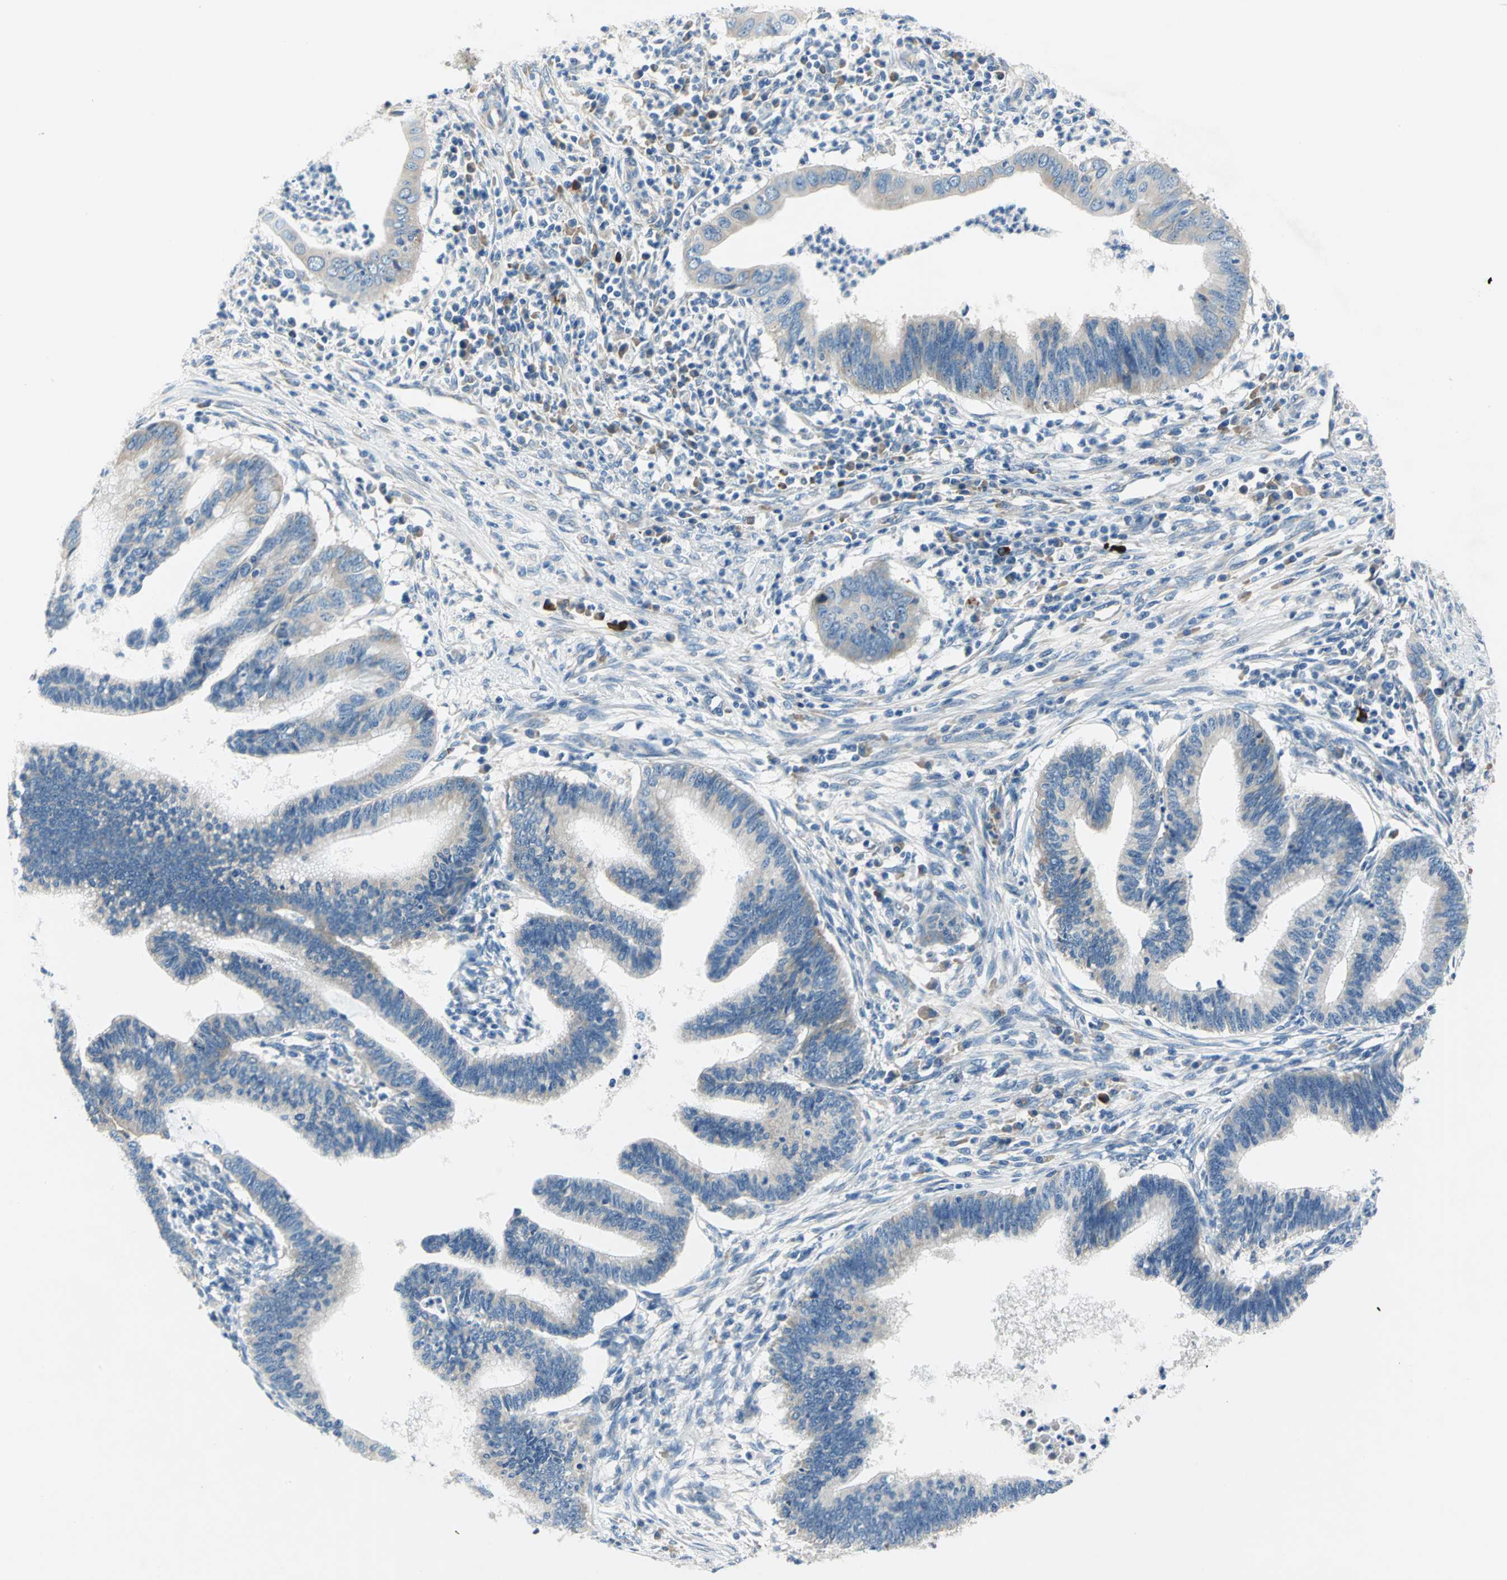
{"staining": {"intensity": "moderate", "quantity": "<25%", "location": "cytoplasmic/membranous"}, "tissue": "cervical cancer", "cell_type": "Tumor cells", "image_type": "cancer", "snomed": [{"axis": "morphology", "description": "Adenocarcinoma, NOS"}, {"axis": "topography", "description": "Cervix"}], "caption": "An image of human adenocarcinoma (cervical) stained for a protein reveals moderate cytoplasmic/membranous brown staining in tumor cells. Immunohistochemistry (ihc) stains the protein of interest in brown and the nuclei are stained blue.", "gene": "TRIM25", "patient": {"sex": "female", "age": 36}}